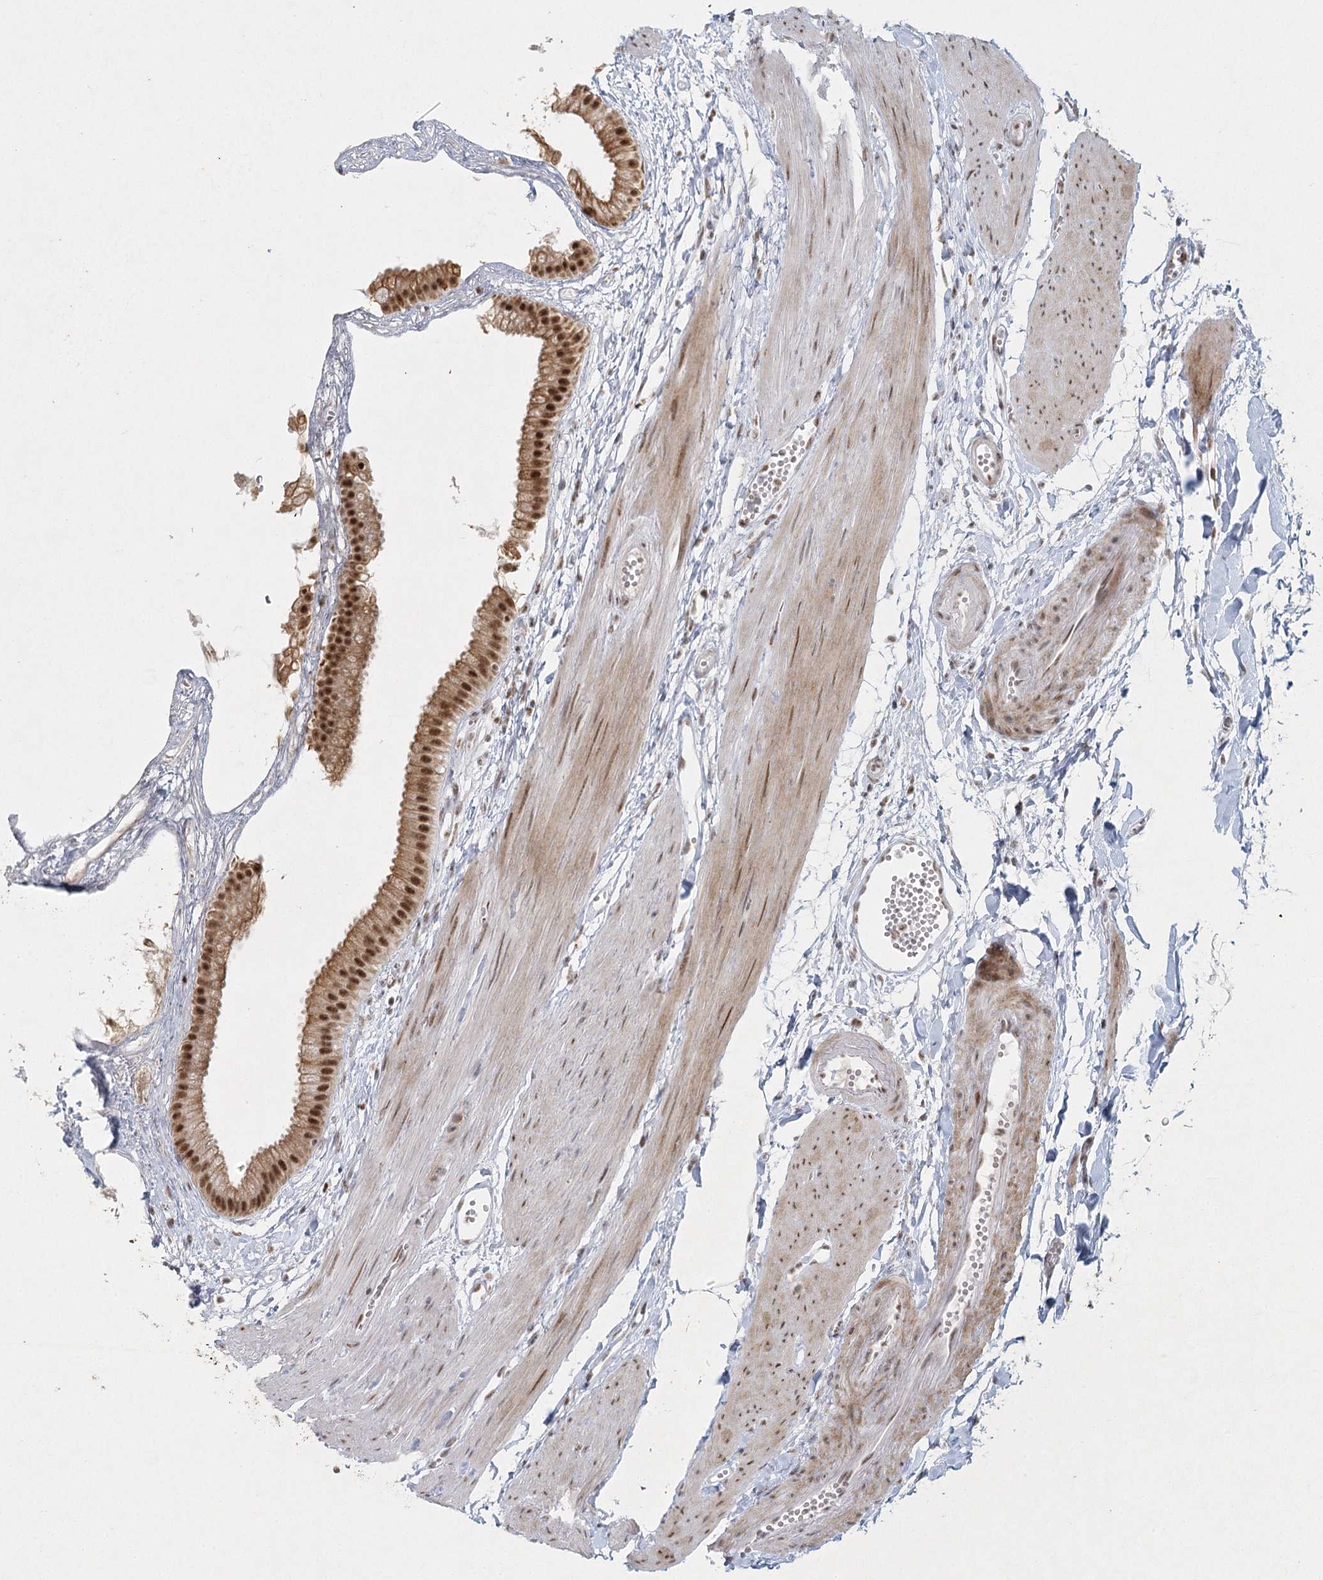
{"staining": {"intensity": "strong", "quantity": ">75%", "location": "cytoplasmic/membranous,nuclear"}, "tissue": "gallbladder", "cell_type": "Glandular cells", "image_type": "normal", "snomed": [{"axis": "morphology", "description": "Normal tissue, NOS"}, {"axis": "topography", "description": "Gallbladder"}], "caption": "Immunohistochemical staining of unremarkable human gallbladder shows high levels of strong cytoplasmic/membranous,nuclear staining in approximately >75% of glandular cells.", "gene": "U2SURP", "patient": {"sex": "female", "age": 64}}